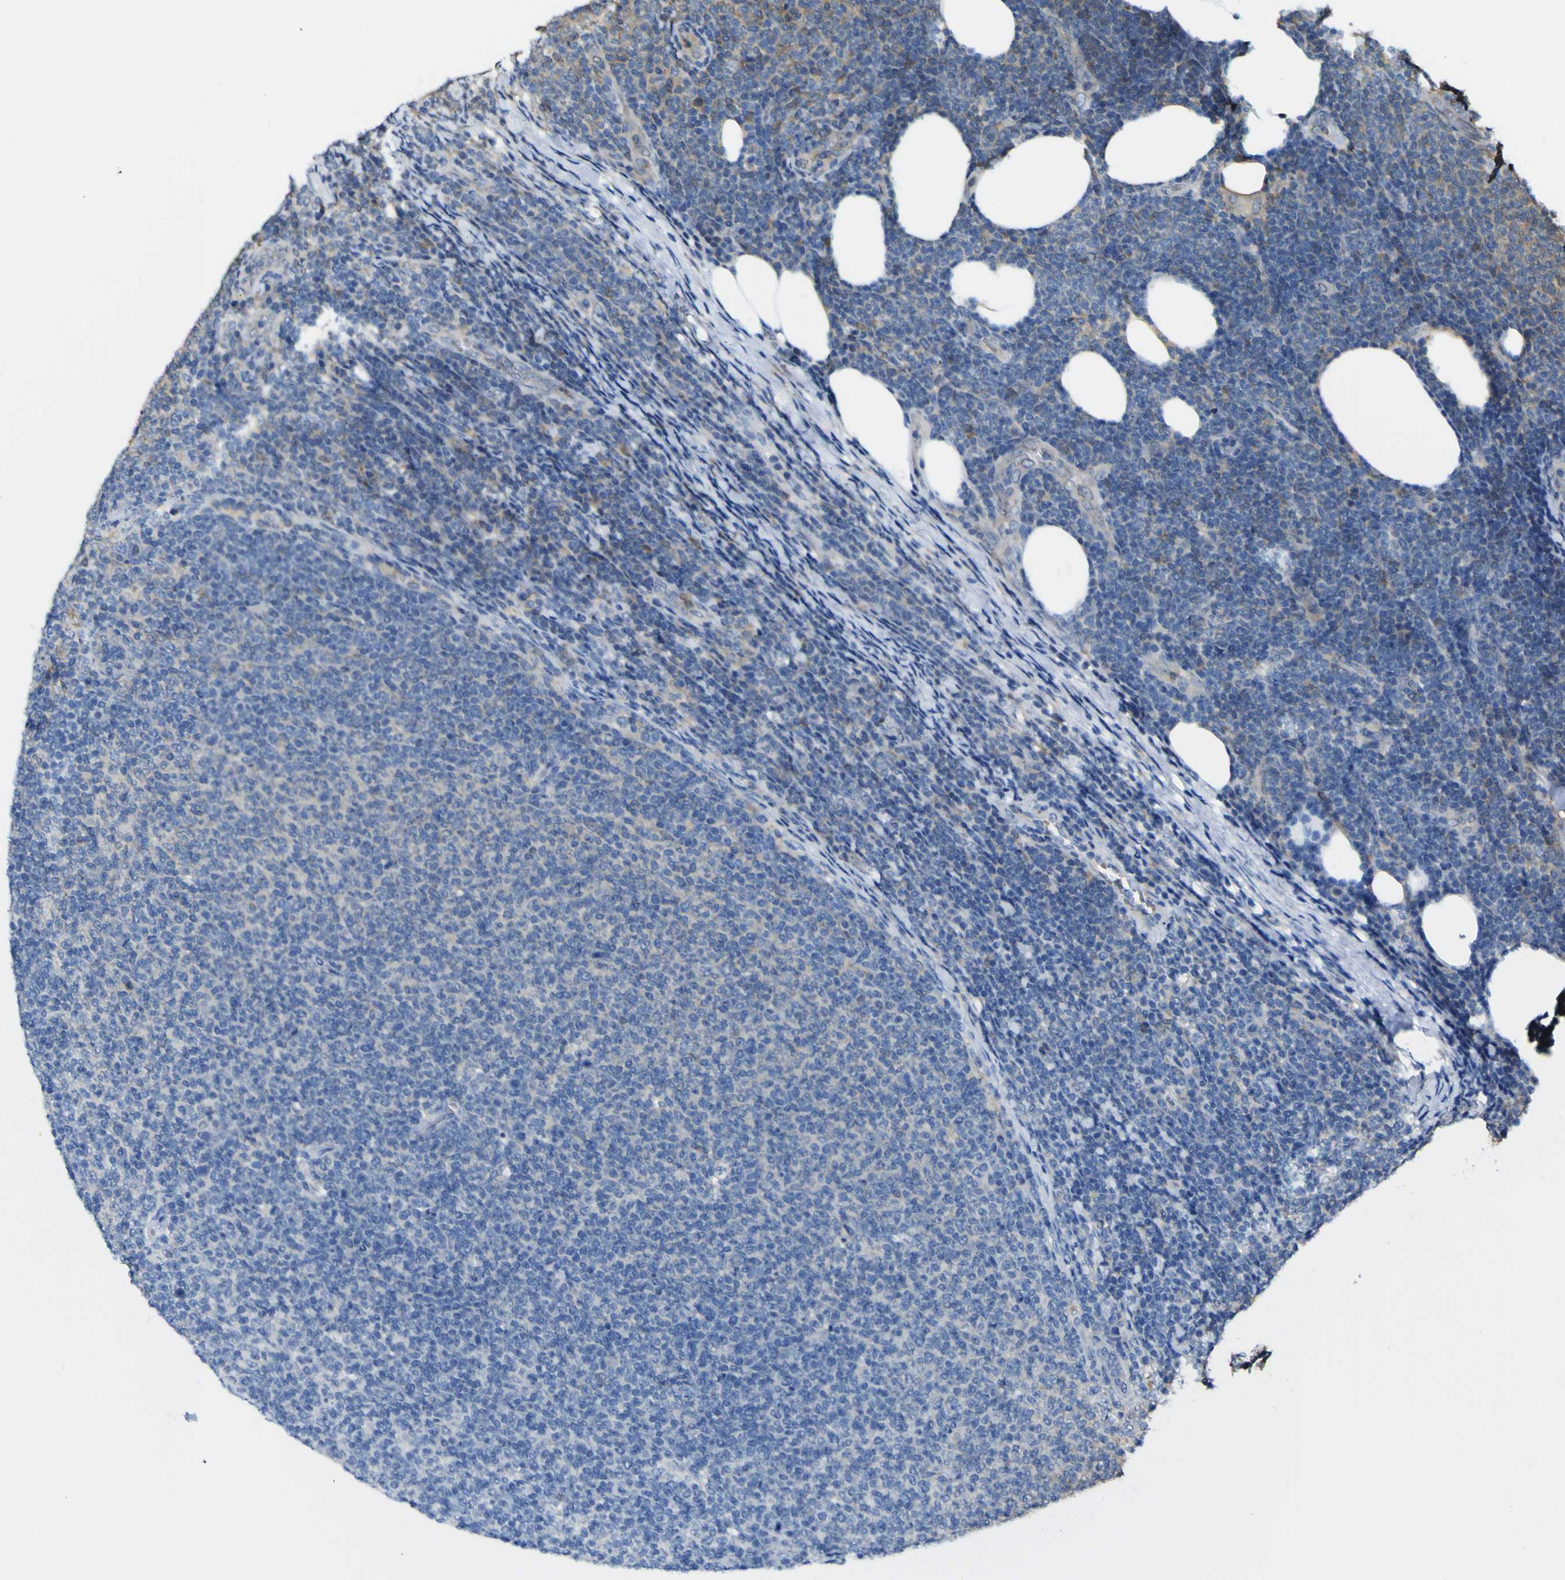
{"staining": {"intensity": "moderate", "quantity": "<25%", "location": "cytoplasmic/membranous"}, "tissue": "lymphoma", "cell_type": "Tumor cells", "image_type": "cancer", "snomed": [{"axis": "morphology", "description": "Malignant lymphoma, non-Hodgkin's type, Low grade"}, {"axis": "topography", "description": "Lymph node"}], "caption": "The image shows a brown stain indicating the presence of a protein in the cytoplasmic/membranous of tumor cells in lymphoma.", "gene": "ABHD3", "patient": {"sex": "male", "age": 66}}